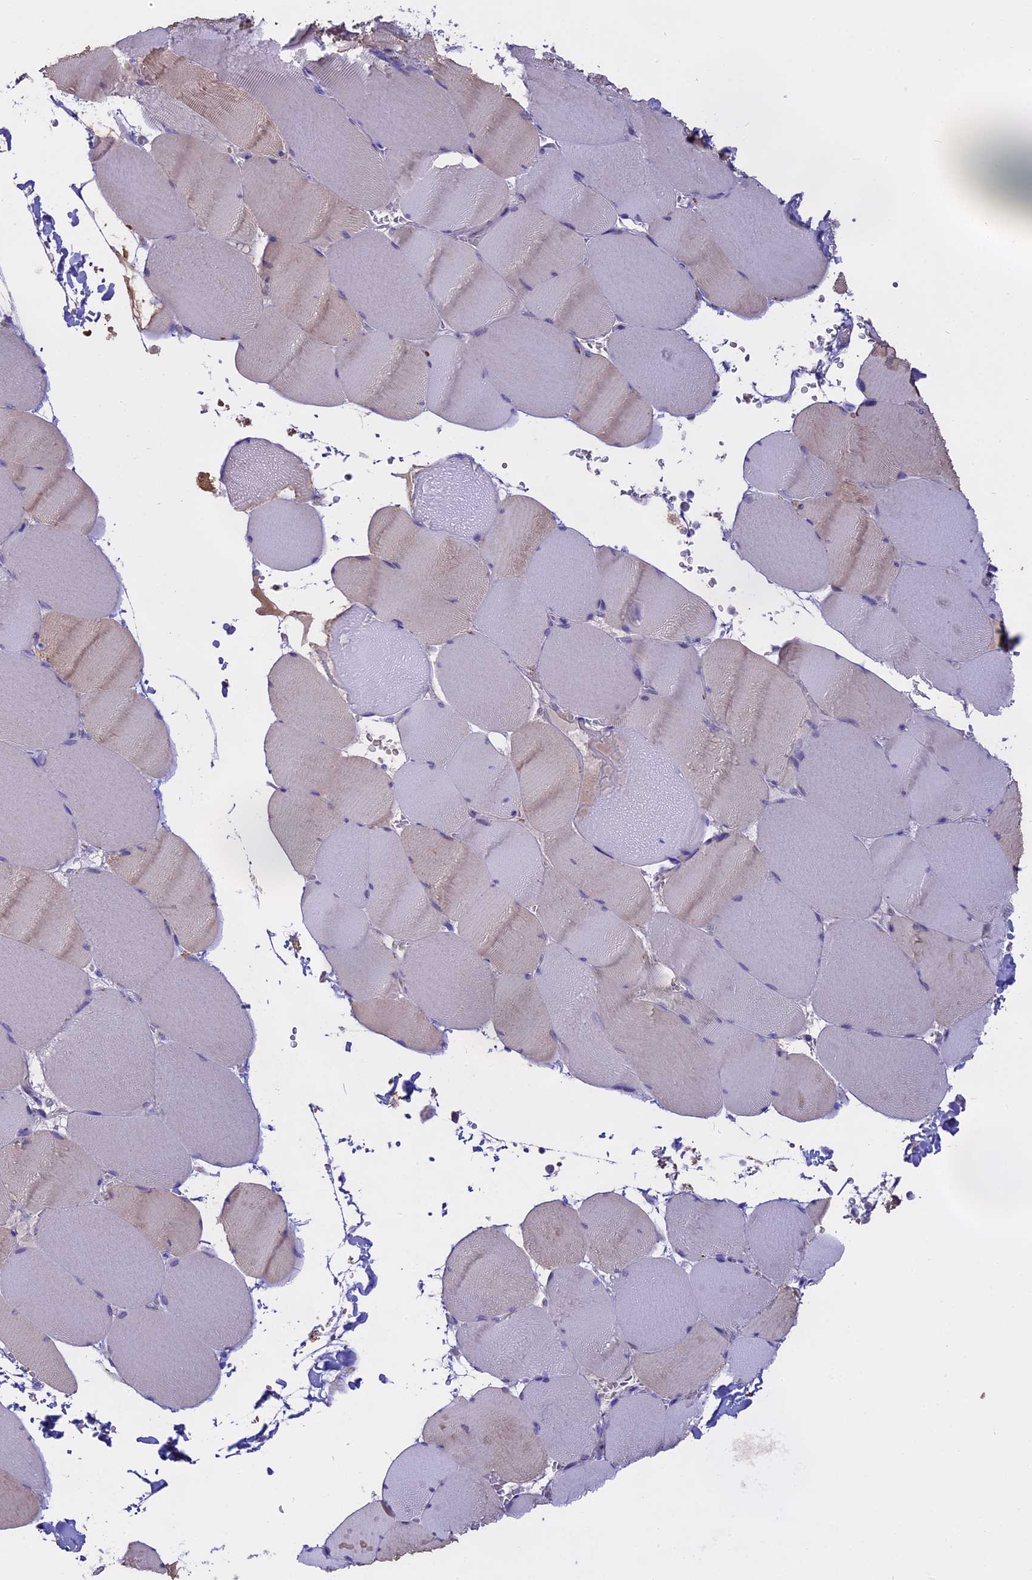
{"staining": {"intensity": "negative", "quantity": "none", "location": "none"}, "tissue": "skeletal muscle", "cell_type": "Myocytes", "image_type": "normal", "snomed": [{"axis": "morphology", "description": "Normal tissue, NOS"}, {"axis": "topography", "description": "Skeletal muscle"}, {"axis": "topography", "description": "Head-Neck"}], "caption": "Immunohistochemical staining of normal skeletal muscle demonstrates no significant expression in myocytes.", "gene": "WFDC2", "patient": {"sex": "male", "age": 66}}